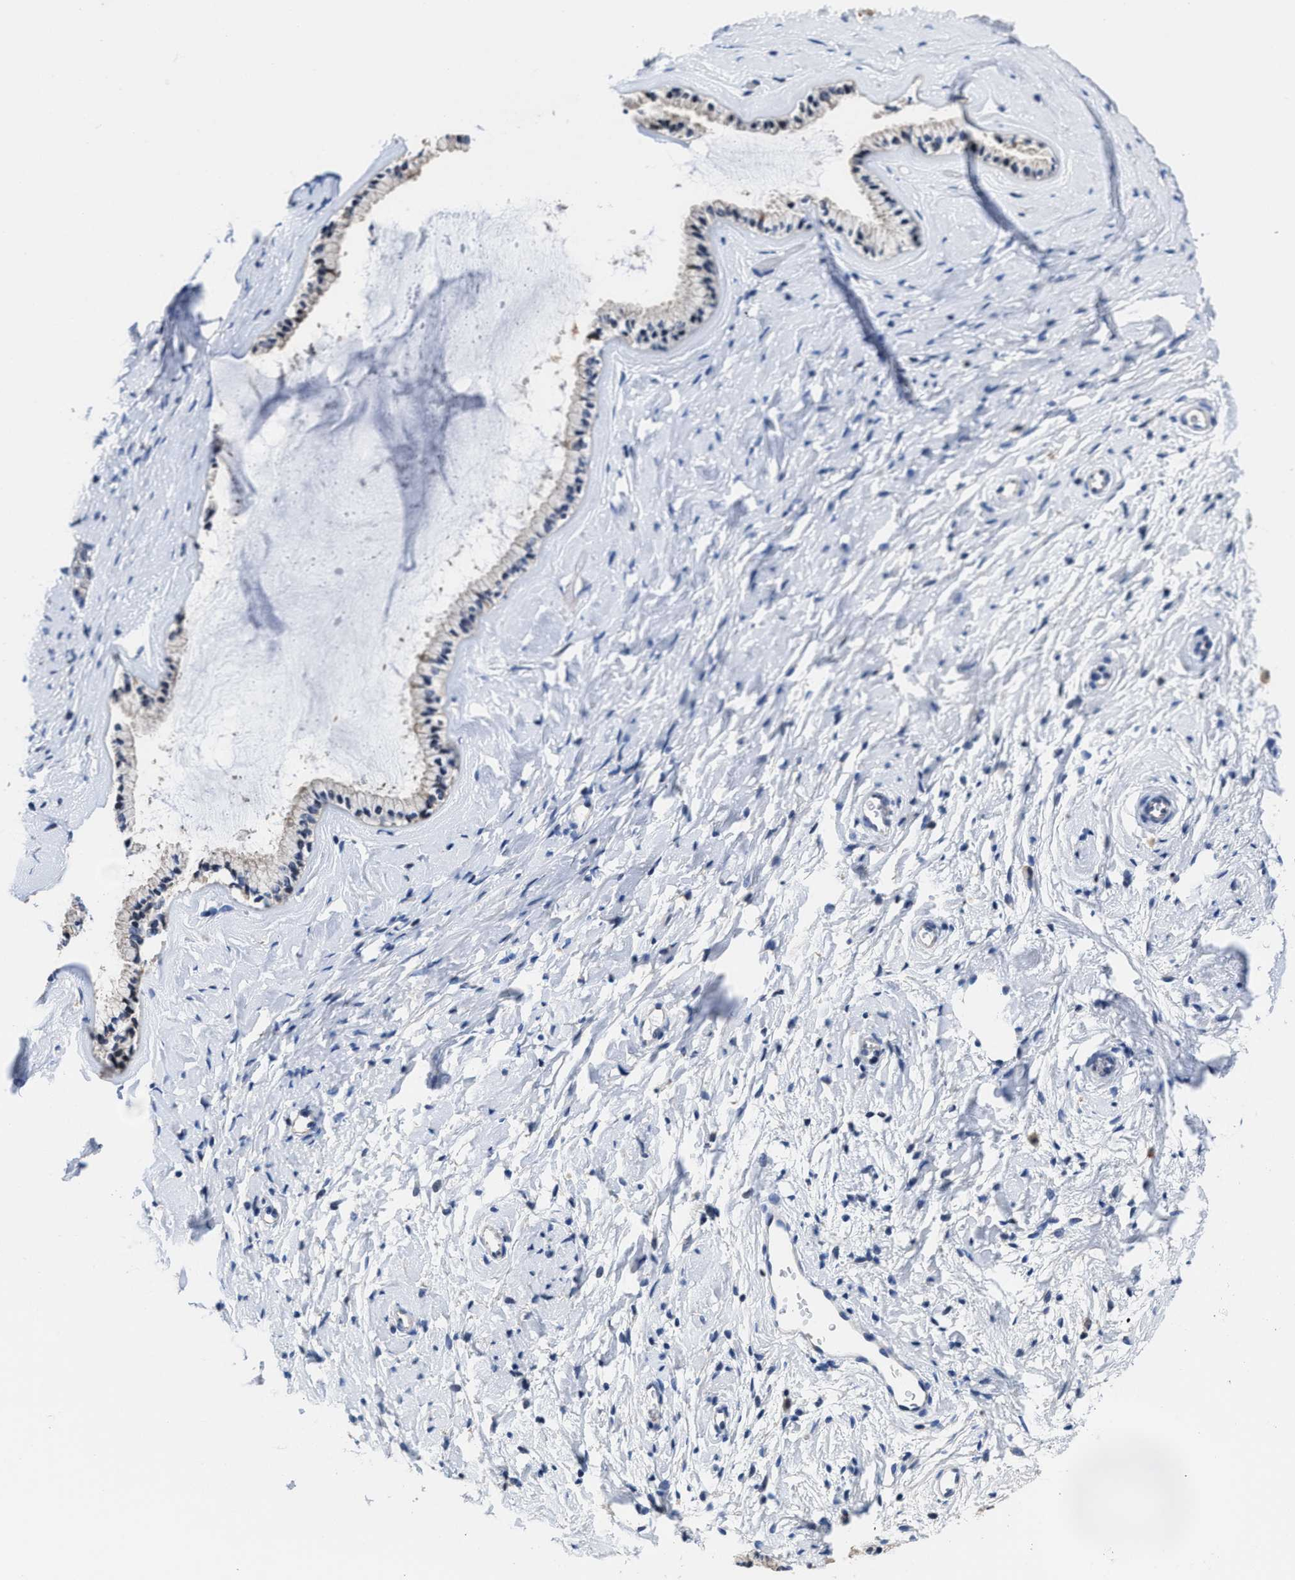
{"staining": {"intensity": "negative", "quantity": "none", "location": "none"}, "tissue": "cervix", "cell_type": "Glandular cells", "image_type": "normal", "snomed": [{"axis": "morphology", "description": "Normal tissue, NOS"}, {"axis": "topography", "description": "Cervix"}], "caption": "Human cervix stained for a protein using immunohistochemistry (IHC) exhibits no staining in glandular cells.", "gene": "HOOK1", "patient": {"sex": "female", "age": 72}}